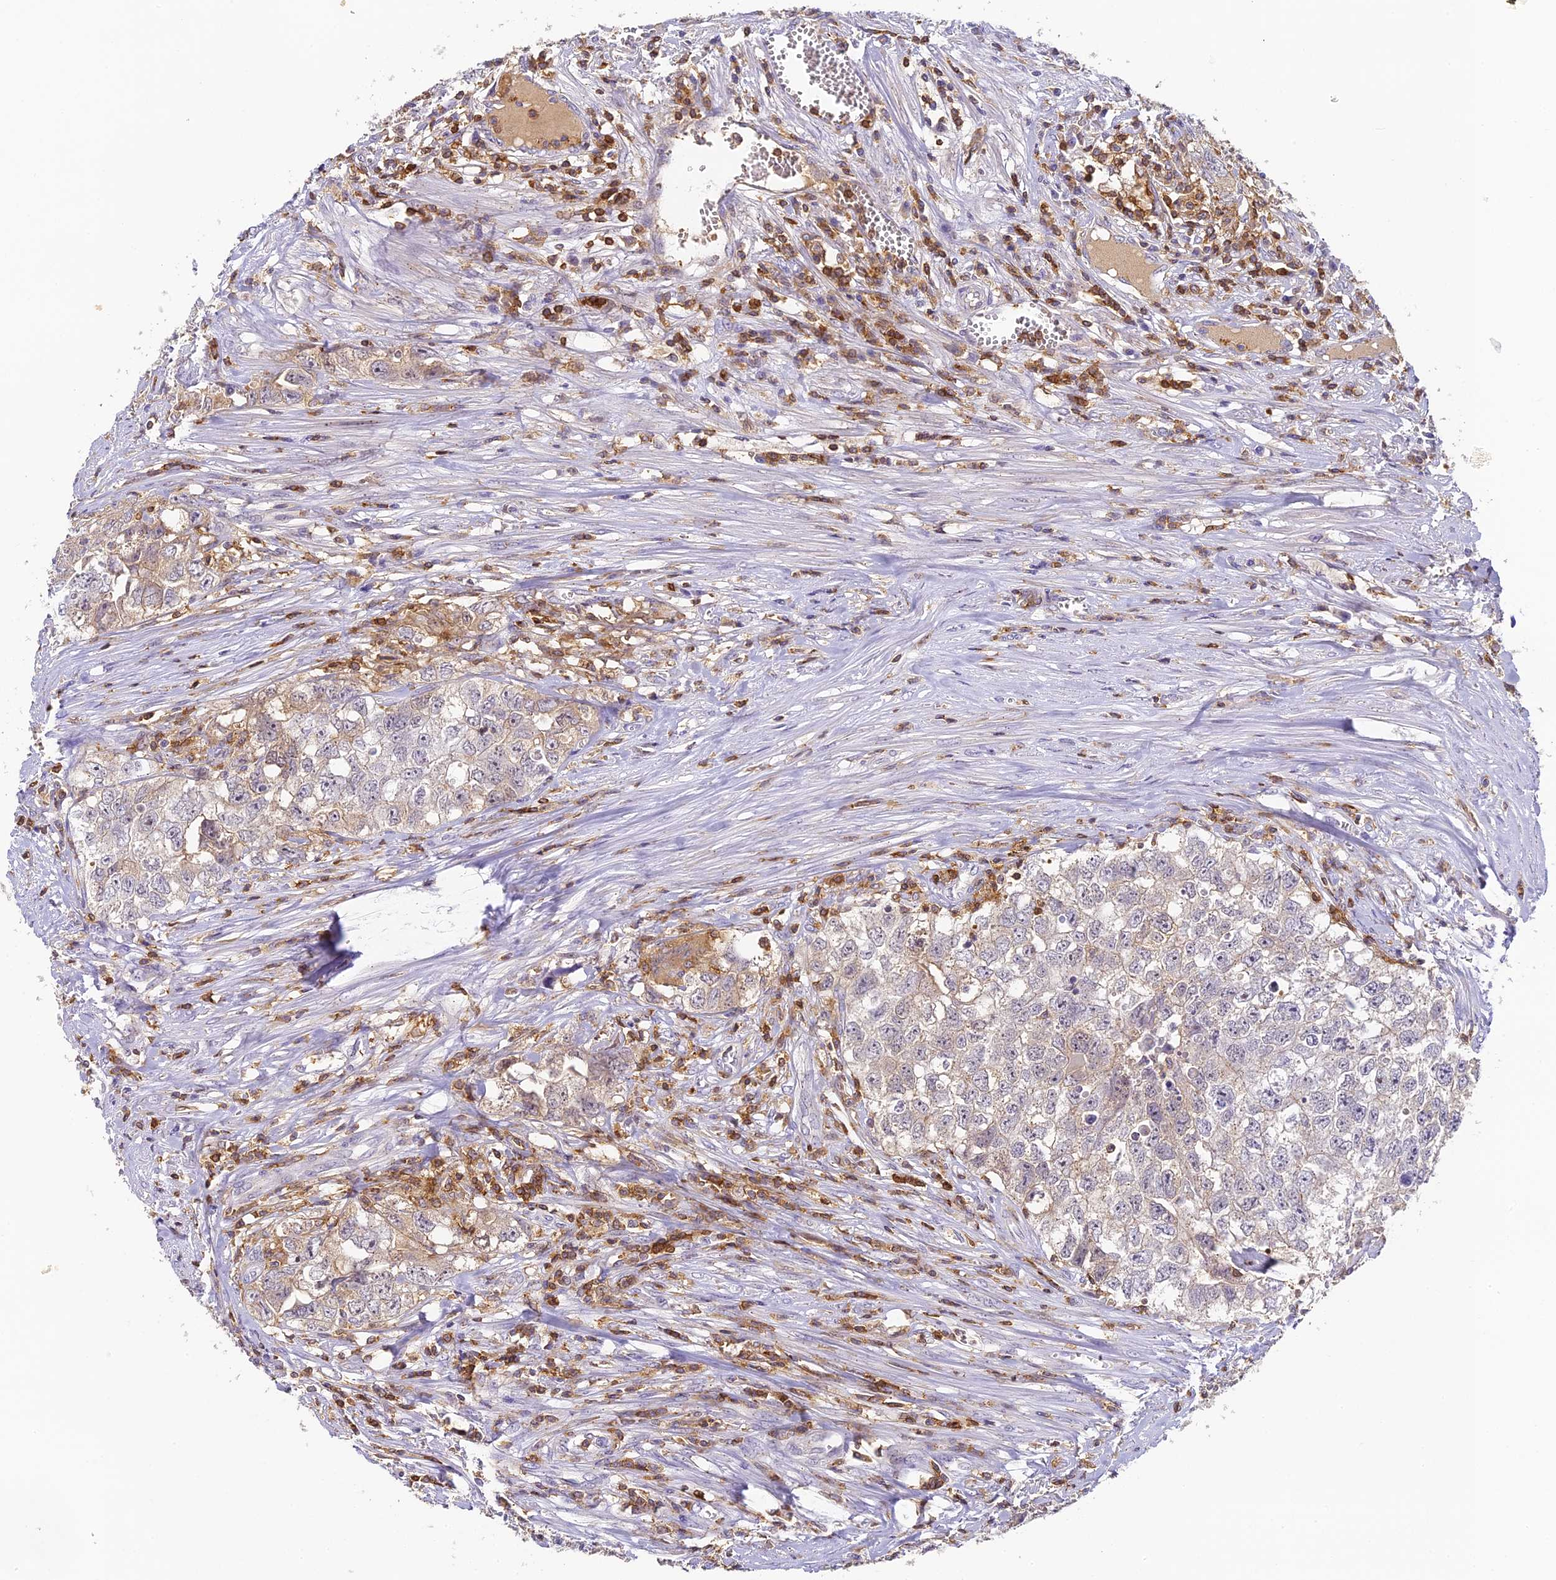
{"staining": {"intensity": "negative", "quantity": "none", "location": "none"}, "tissue": "testis cancer", "cell_type": "Tumor cells", "image_type": "cancer", "snomed": [{"axis": "morphology", "description": "Seminoma, NOS"}, {"axis": "morphology", "description": "Carcinoma, Embryonal, NOS"}, {"axis": "topography", "description": "Testis"}], "caption": "Immunohistochemical staining of embryonal carcinoma (testis) displays no significant staining in tumor cells. (DAB (3,3'-diaminobenzidine) immunohistochemistry (IHC) with hematoxylin counter stain).", "gene": "FYB1", "patient": {"sex": "male", "age": 43}}